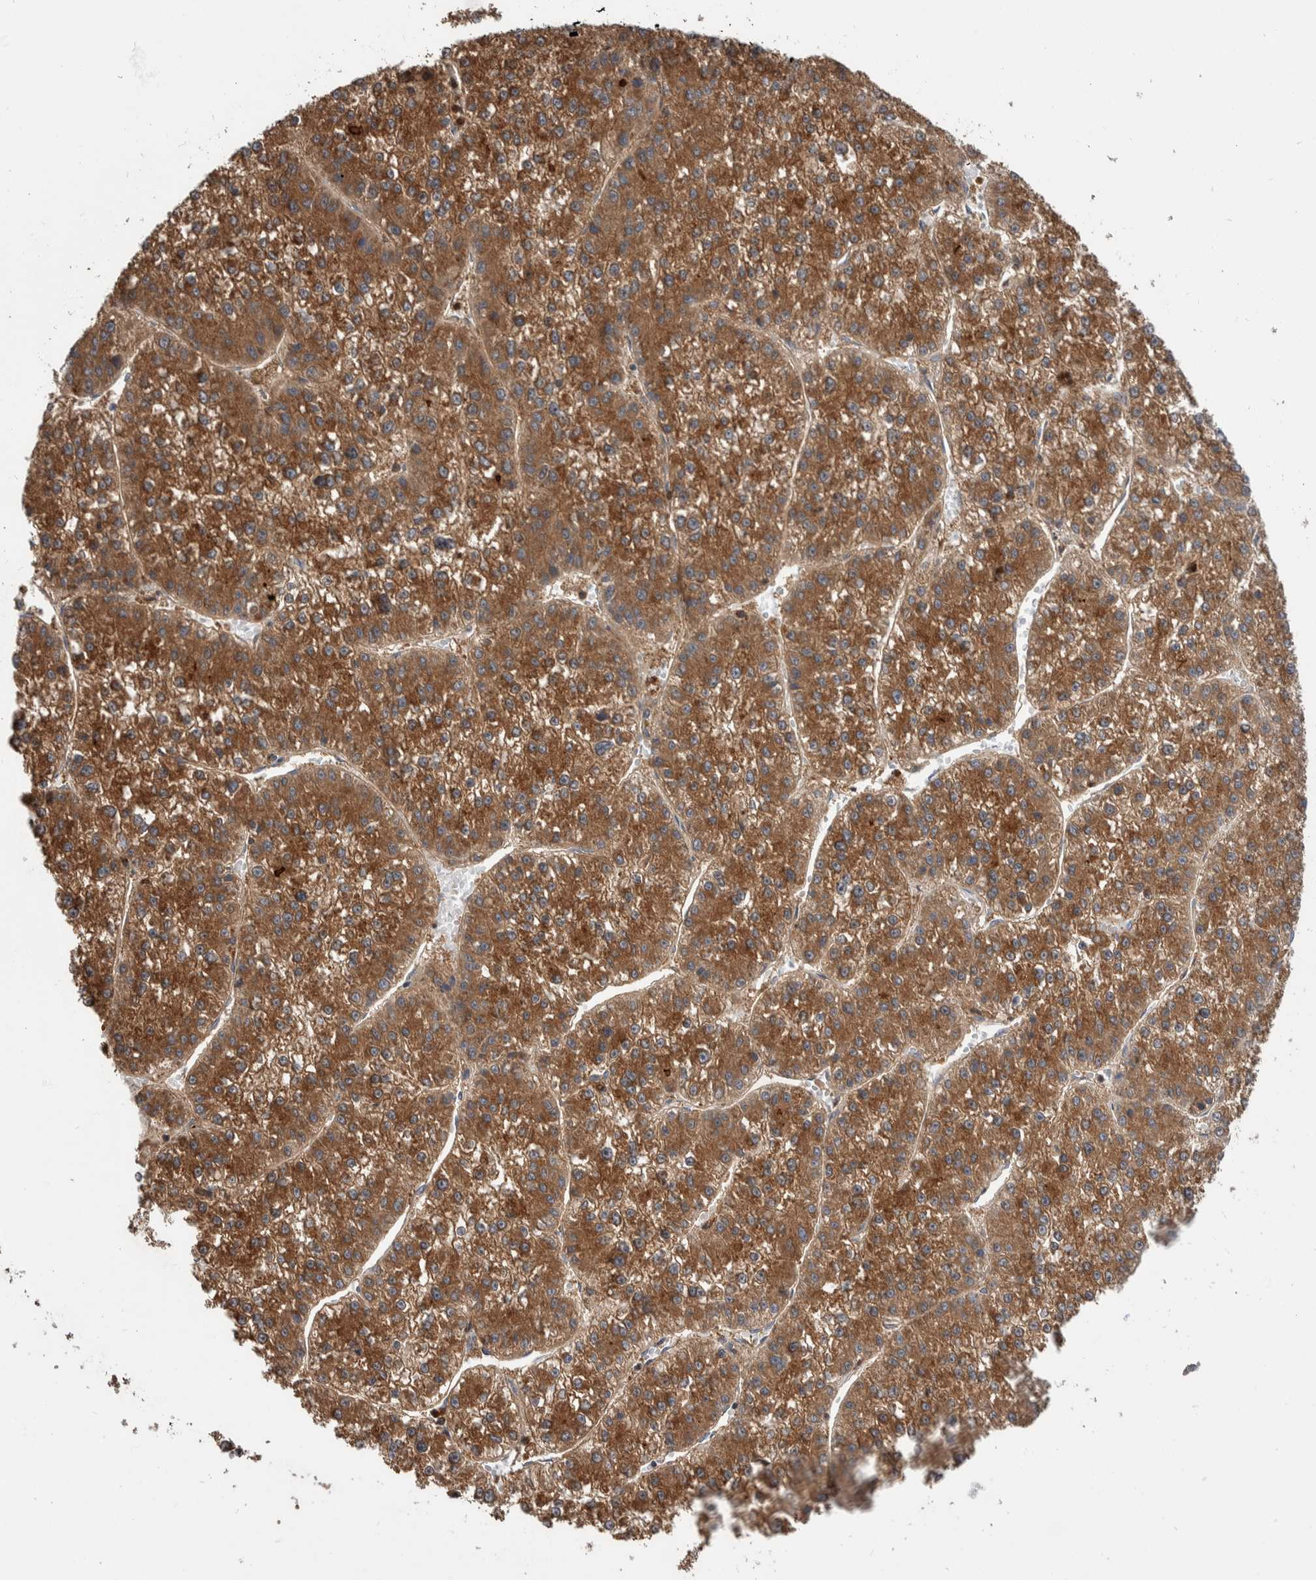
{"staining": {"intensity": "moderate", "quantity": ">75%", "location": "cytoplasmic/membranous"}, "tissue": "liver cancer", "cell_type": "Tumor cells", "image_type": "cancer", "snomed": [{"axis": "morphology", "description": "Carcinoma, Hepatocellular, NOS"}, {"axis": "topography", "description": "Liver"}], "caption": "Immunohistochemical staining of liver hepatocellular carcinoma displays medium levels of moderate cytoplasmic/membranous staining in about >75% of tumor cells.", "gene": "SDCBP", "patient": {"sex": "female", "age": 73}}